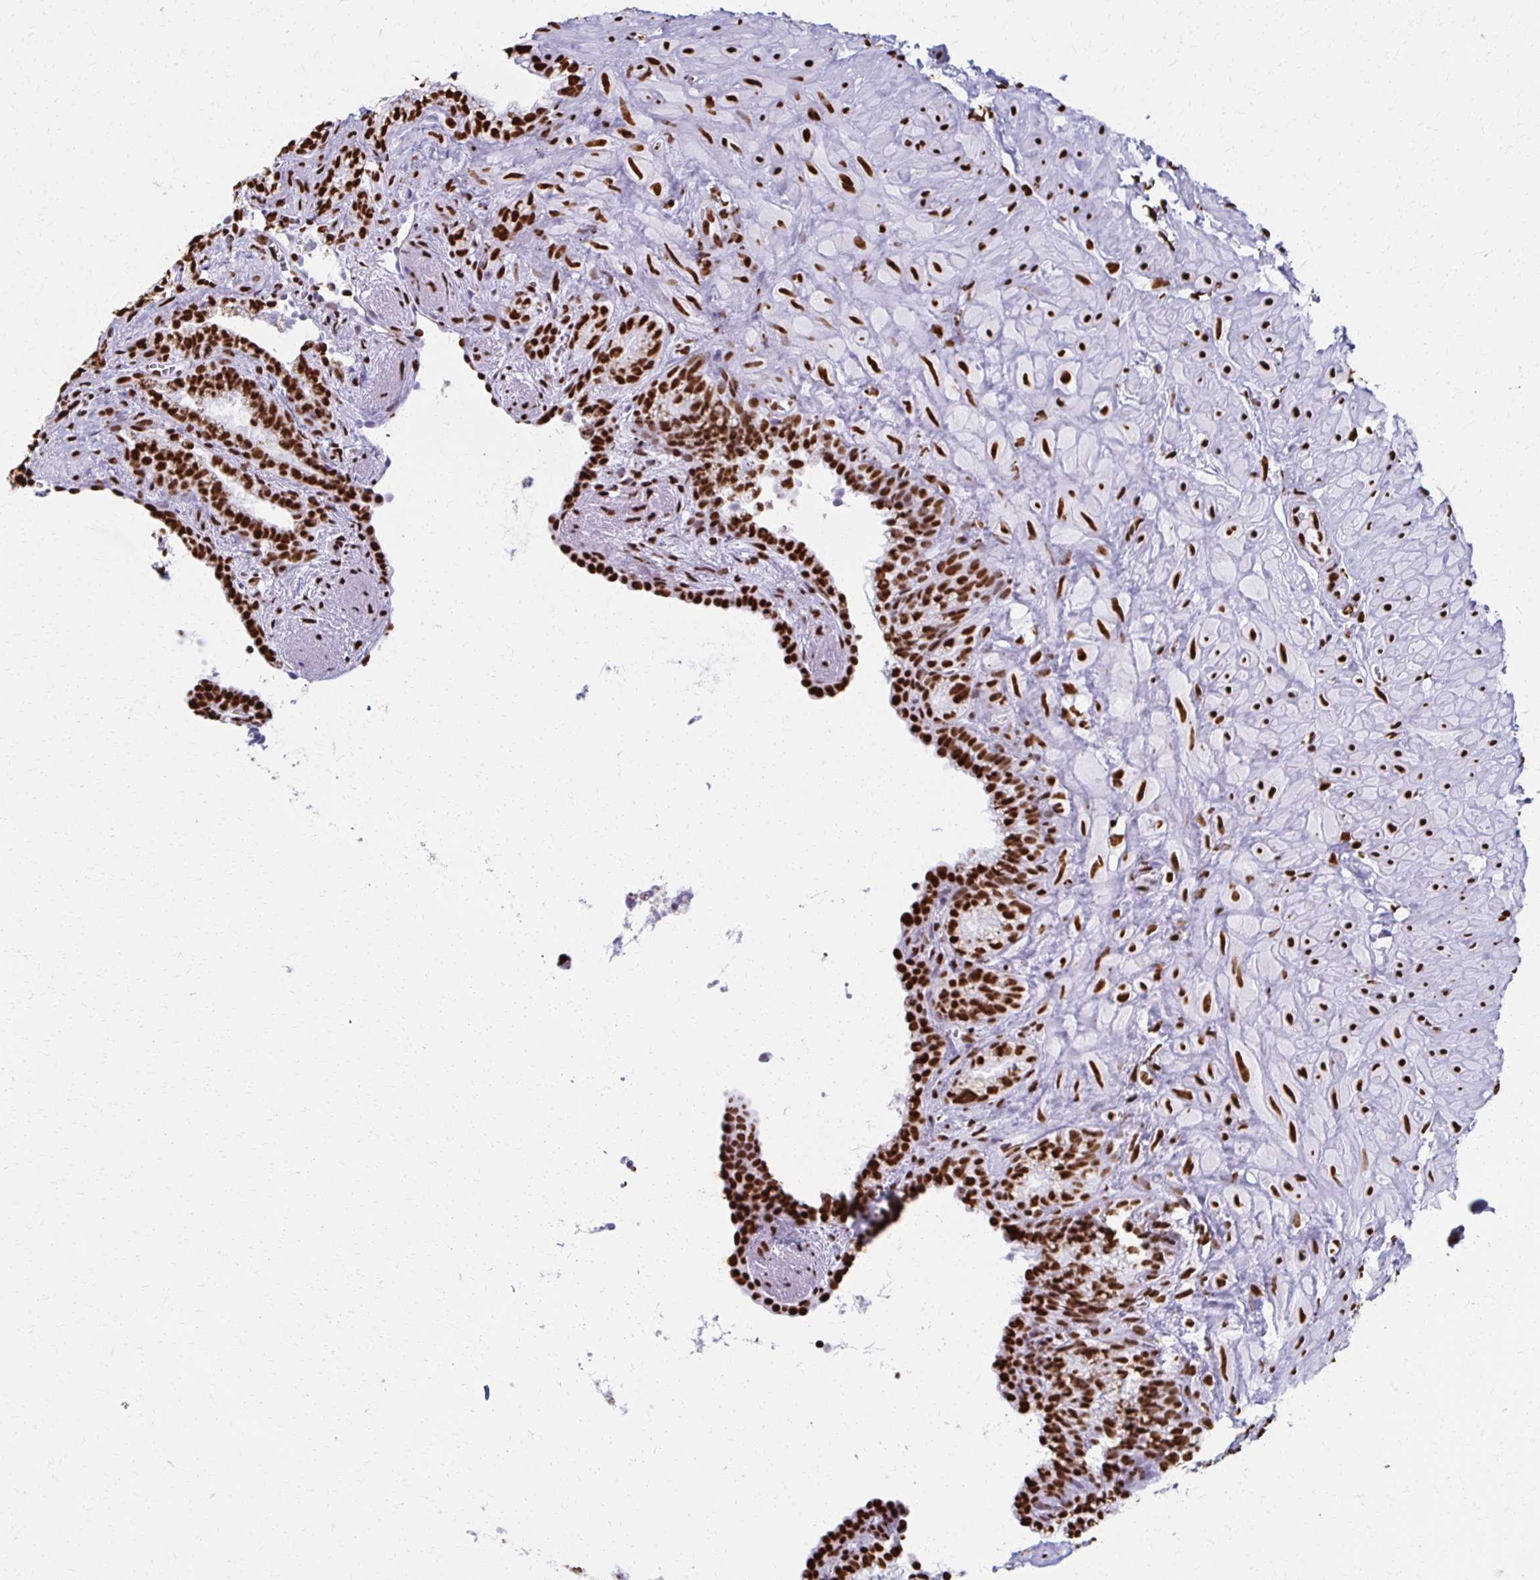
{"staining": {"intensity": "strong", "quantity": ">75%", "location": "nuclear"}, "tissue": "seminal vesicle", "cell_type": "Glandular cells", "image_type": "normal", "snomed": [{"axis": "morphology", "description": "Normal tissue, NOS"}, {"axis": "topography", "description": "Seminal veicle"}], "caption": "Protein analysis of normal seminal vesicle demonstrates strong nuclear expression in about >75% of glandular cells.", "gene": "NONO", "patient": {"sex": "male", "age": 76}}